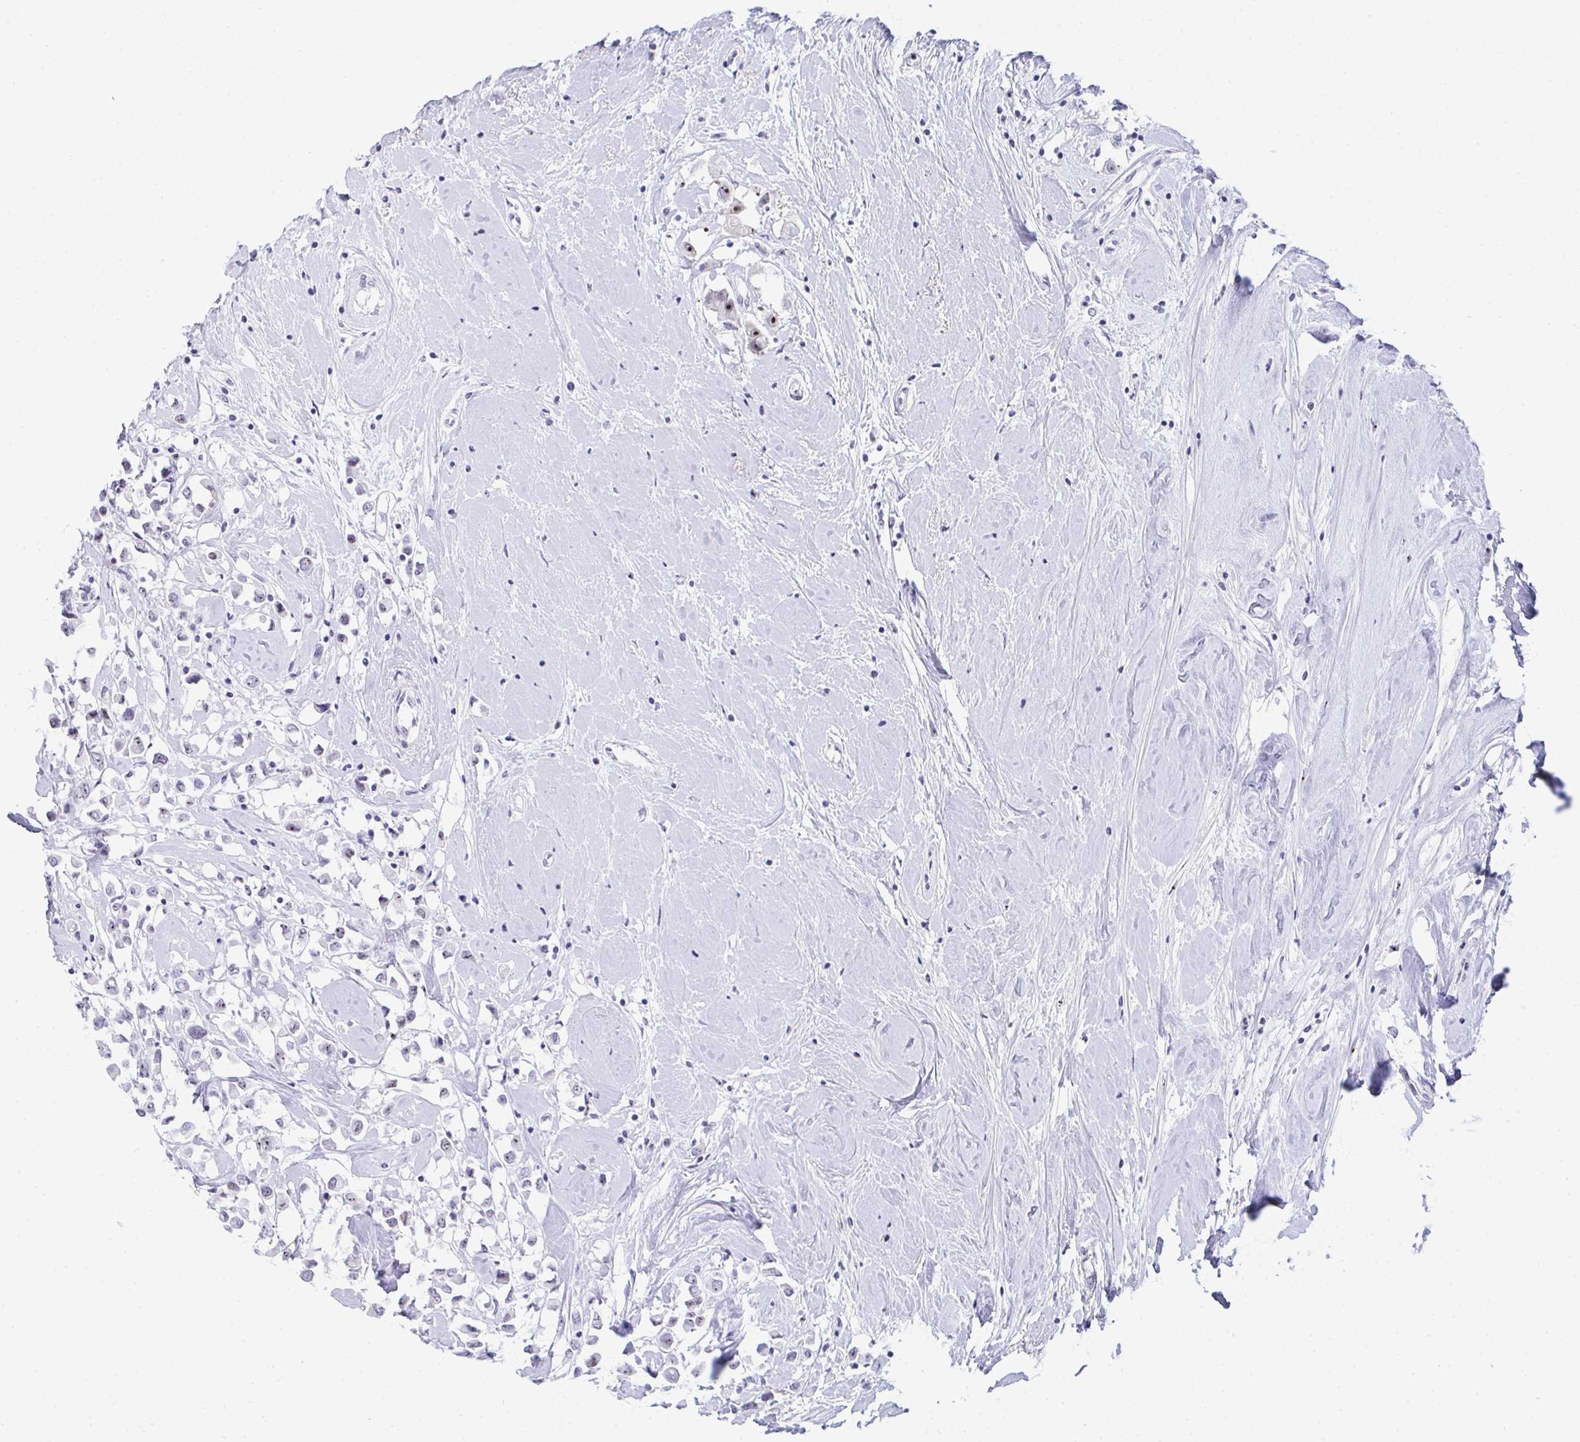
{"staining": {"intensity": "moderate", "quantity": "25%-75%", "location": "nuclear"}, "tissue": "breast cancer", "cell_type": "Tumor cells", "image_type": "cancer", "snomed": [{"axis": "morphology", "description": "Duct carcinoma"}, {"axis": "topography", "description": "Breast"}], "caption": "The photomicrograph demonstrates a brown stain indicating the presence of a protein in the nuclear of tumor cells in intraductal carcinoma (breast).", "gene": "NOP10", "patient": {"sex": "female", "age": 61}}